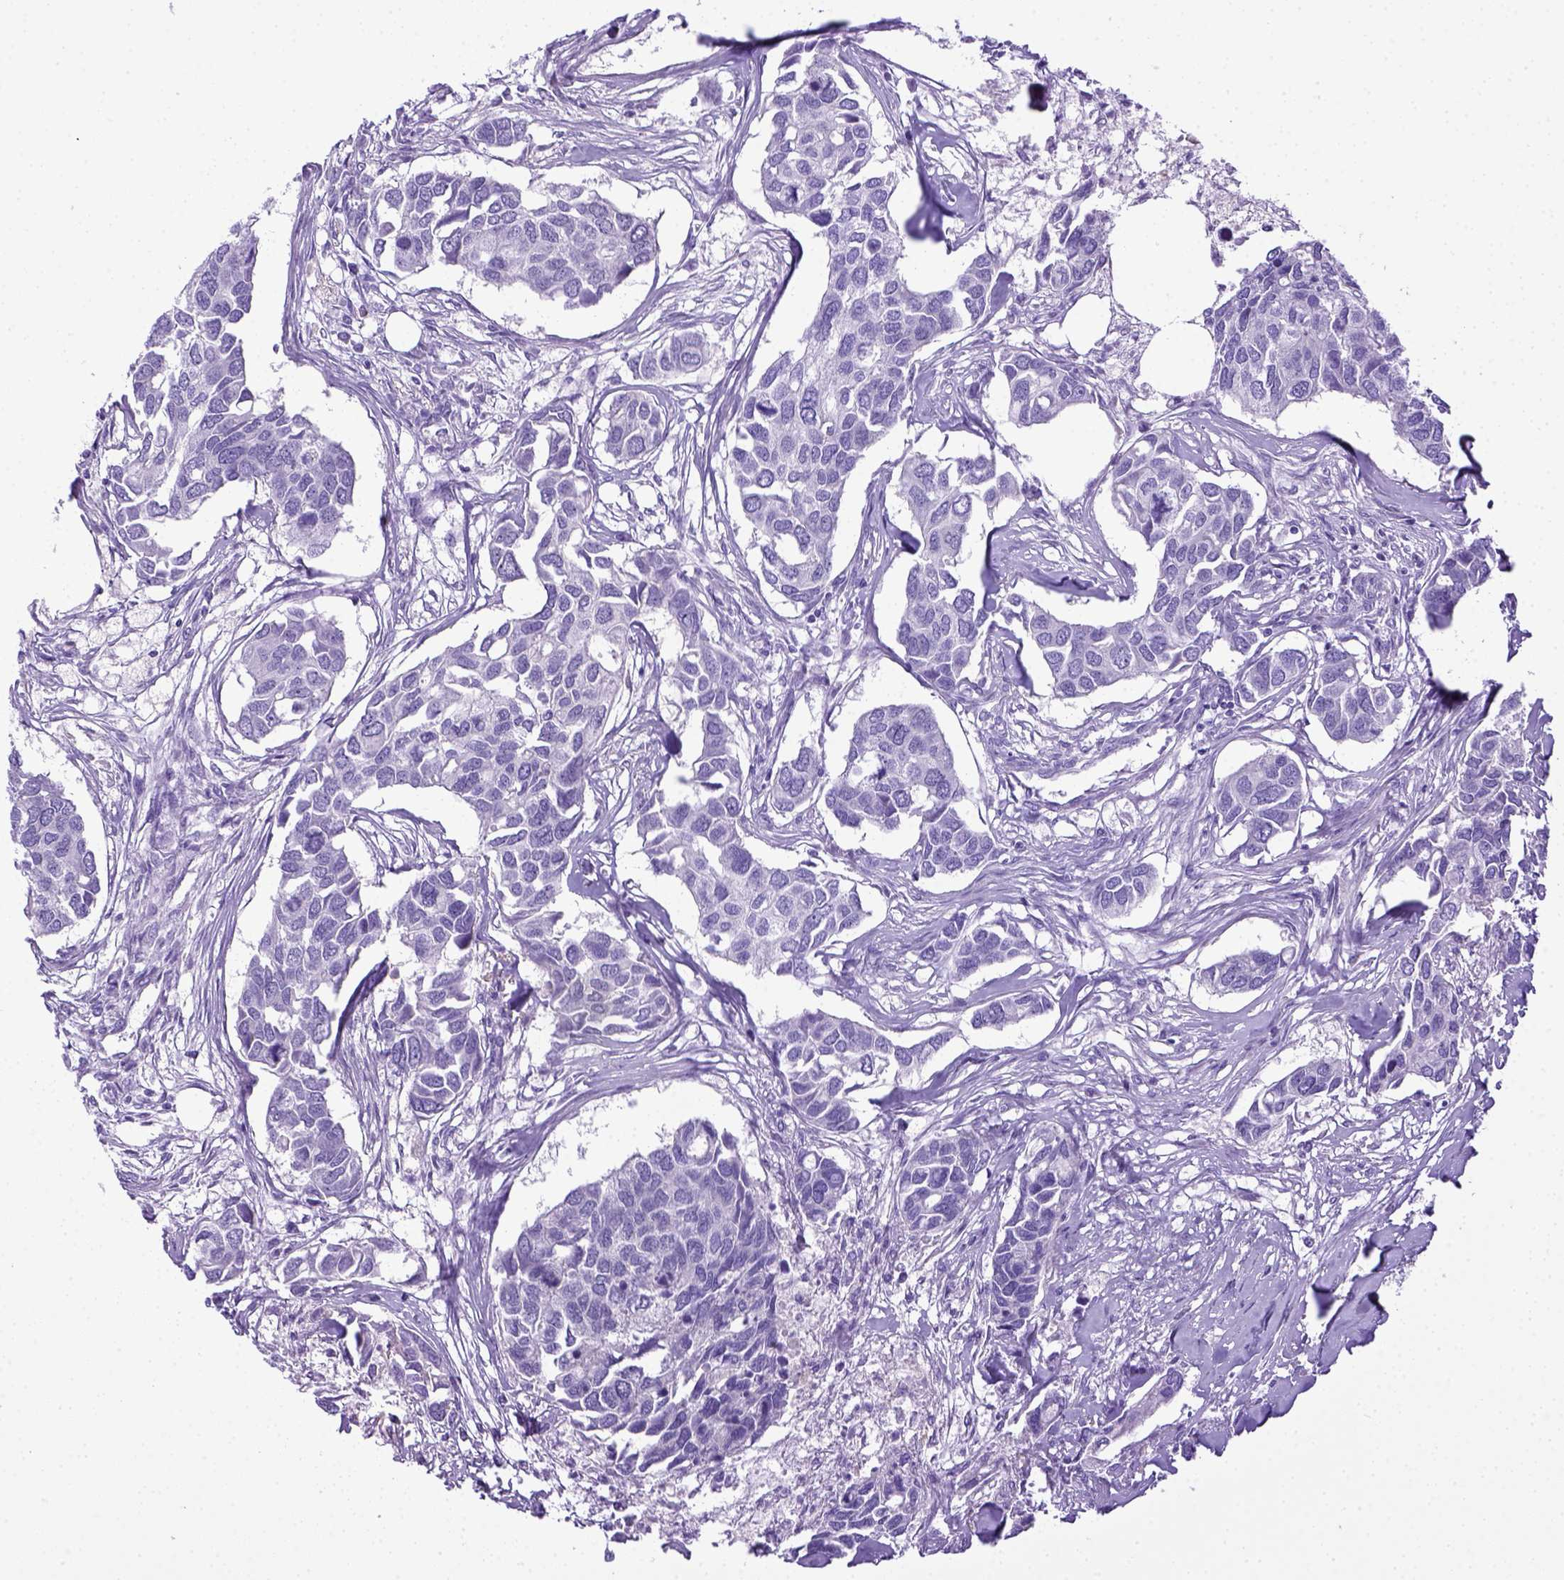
{"staining": {"intensity": "negative", "quantity": "none", "location": "none"}, "tissue": "breast cancer", "cell_type": "Tumor cells", "image_type": "cancer", "snomed": [{"axis": "morphology", "description": "Duct carcinoma"}, {"axis": "topography", "description": "Breast"}], "caption": "An image of human breast cancer (intraductal carcinoma) is negative for staining in tumor cells.", "gene": "ITIH4", "patient": {"sex": "female", "age": 83}}